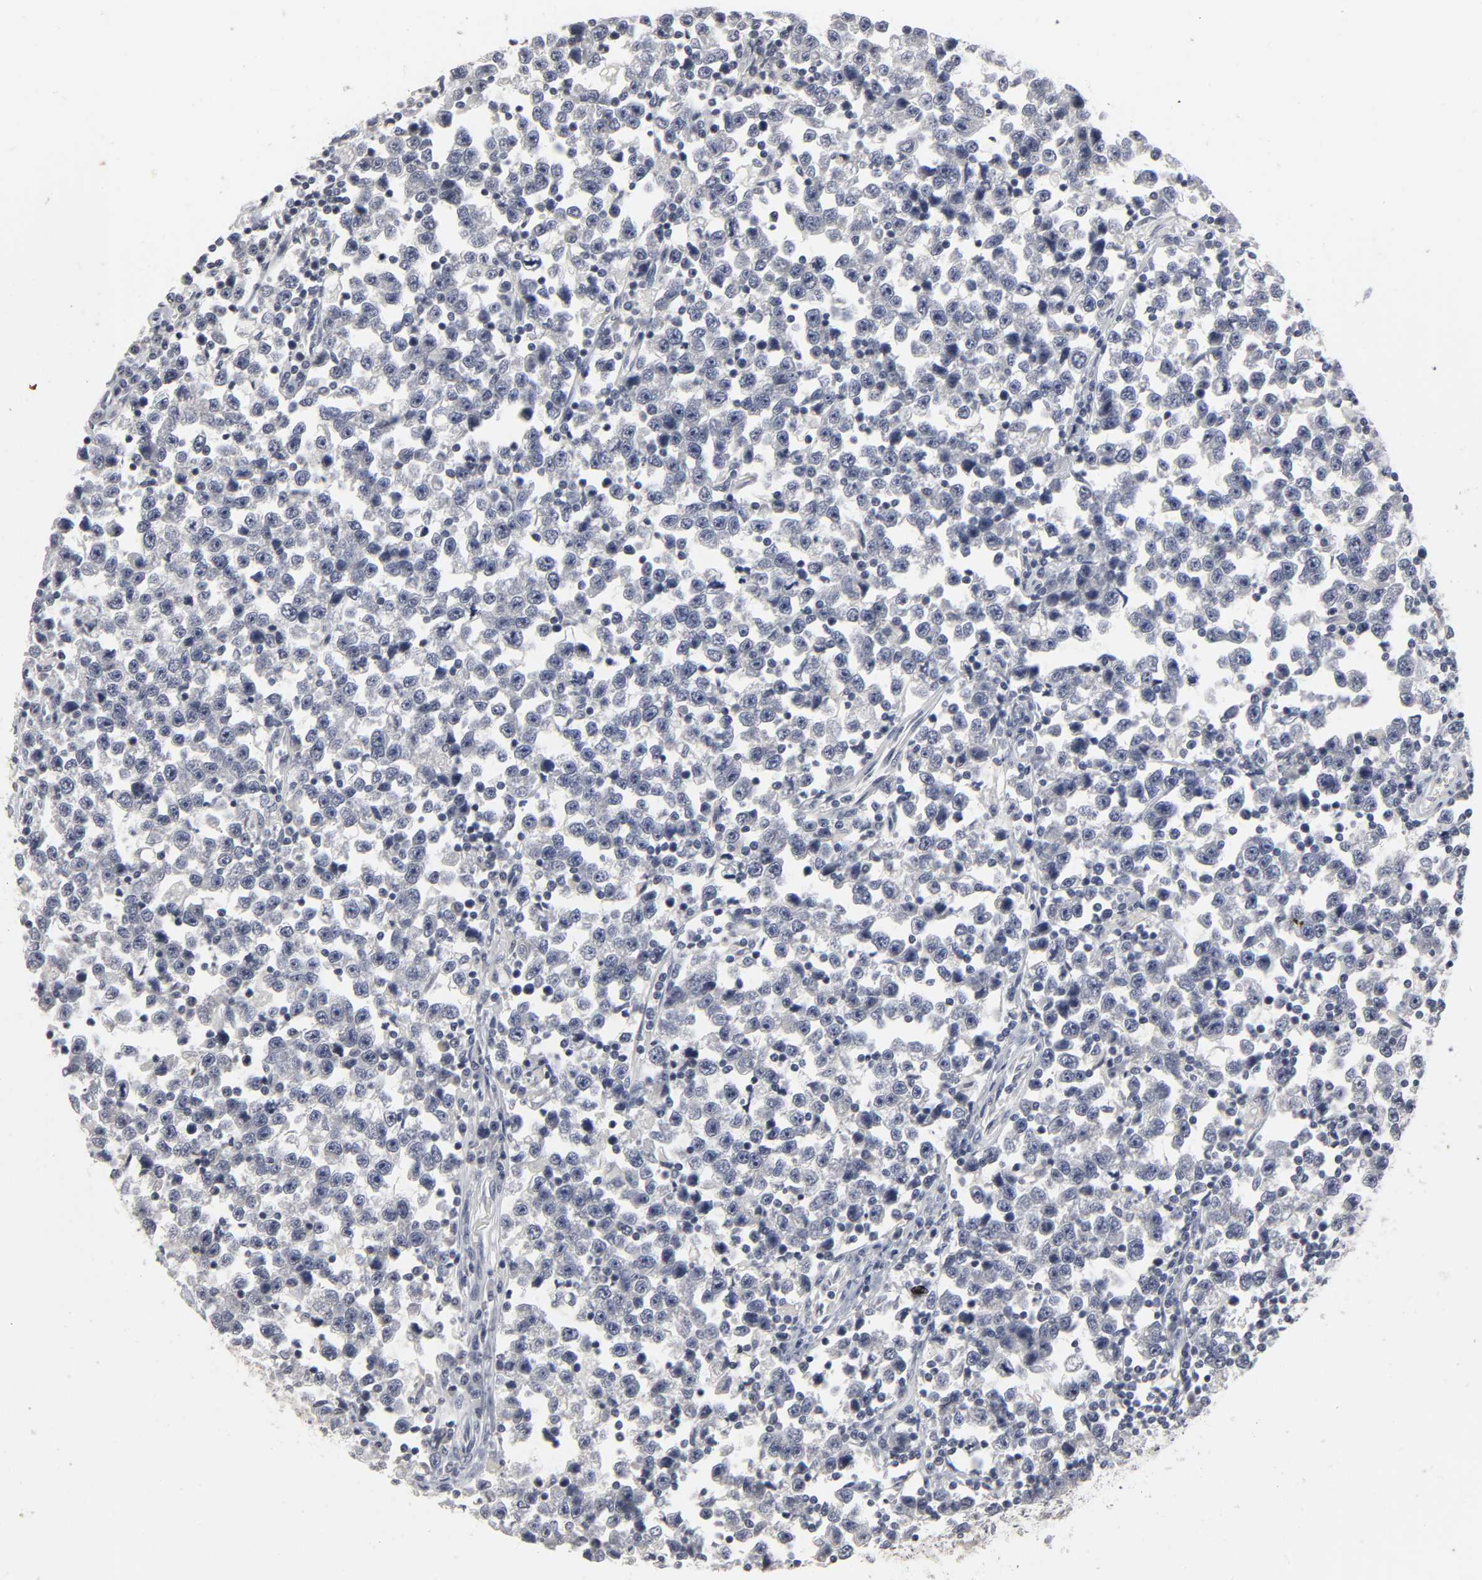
{"staining": {"intensity": "negative", "quantity": "none", "location": "none"}, "tissue": "testis cancer", "cell_type": "Tumor cells", "image_type": "cancer", "snomed": [{"axis": "morphology", "description": "Seminoma, NOS"}, {"axis": "topography", "description": "Testis"}], "caption": "Immunohistochemistry (IHC) of human seminoma (testis) reveals no positivity in tumor cells.", "gene": "TCAP", "patient": {"sex": "male", "age": 43}}